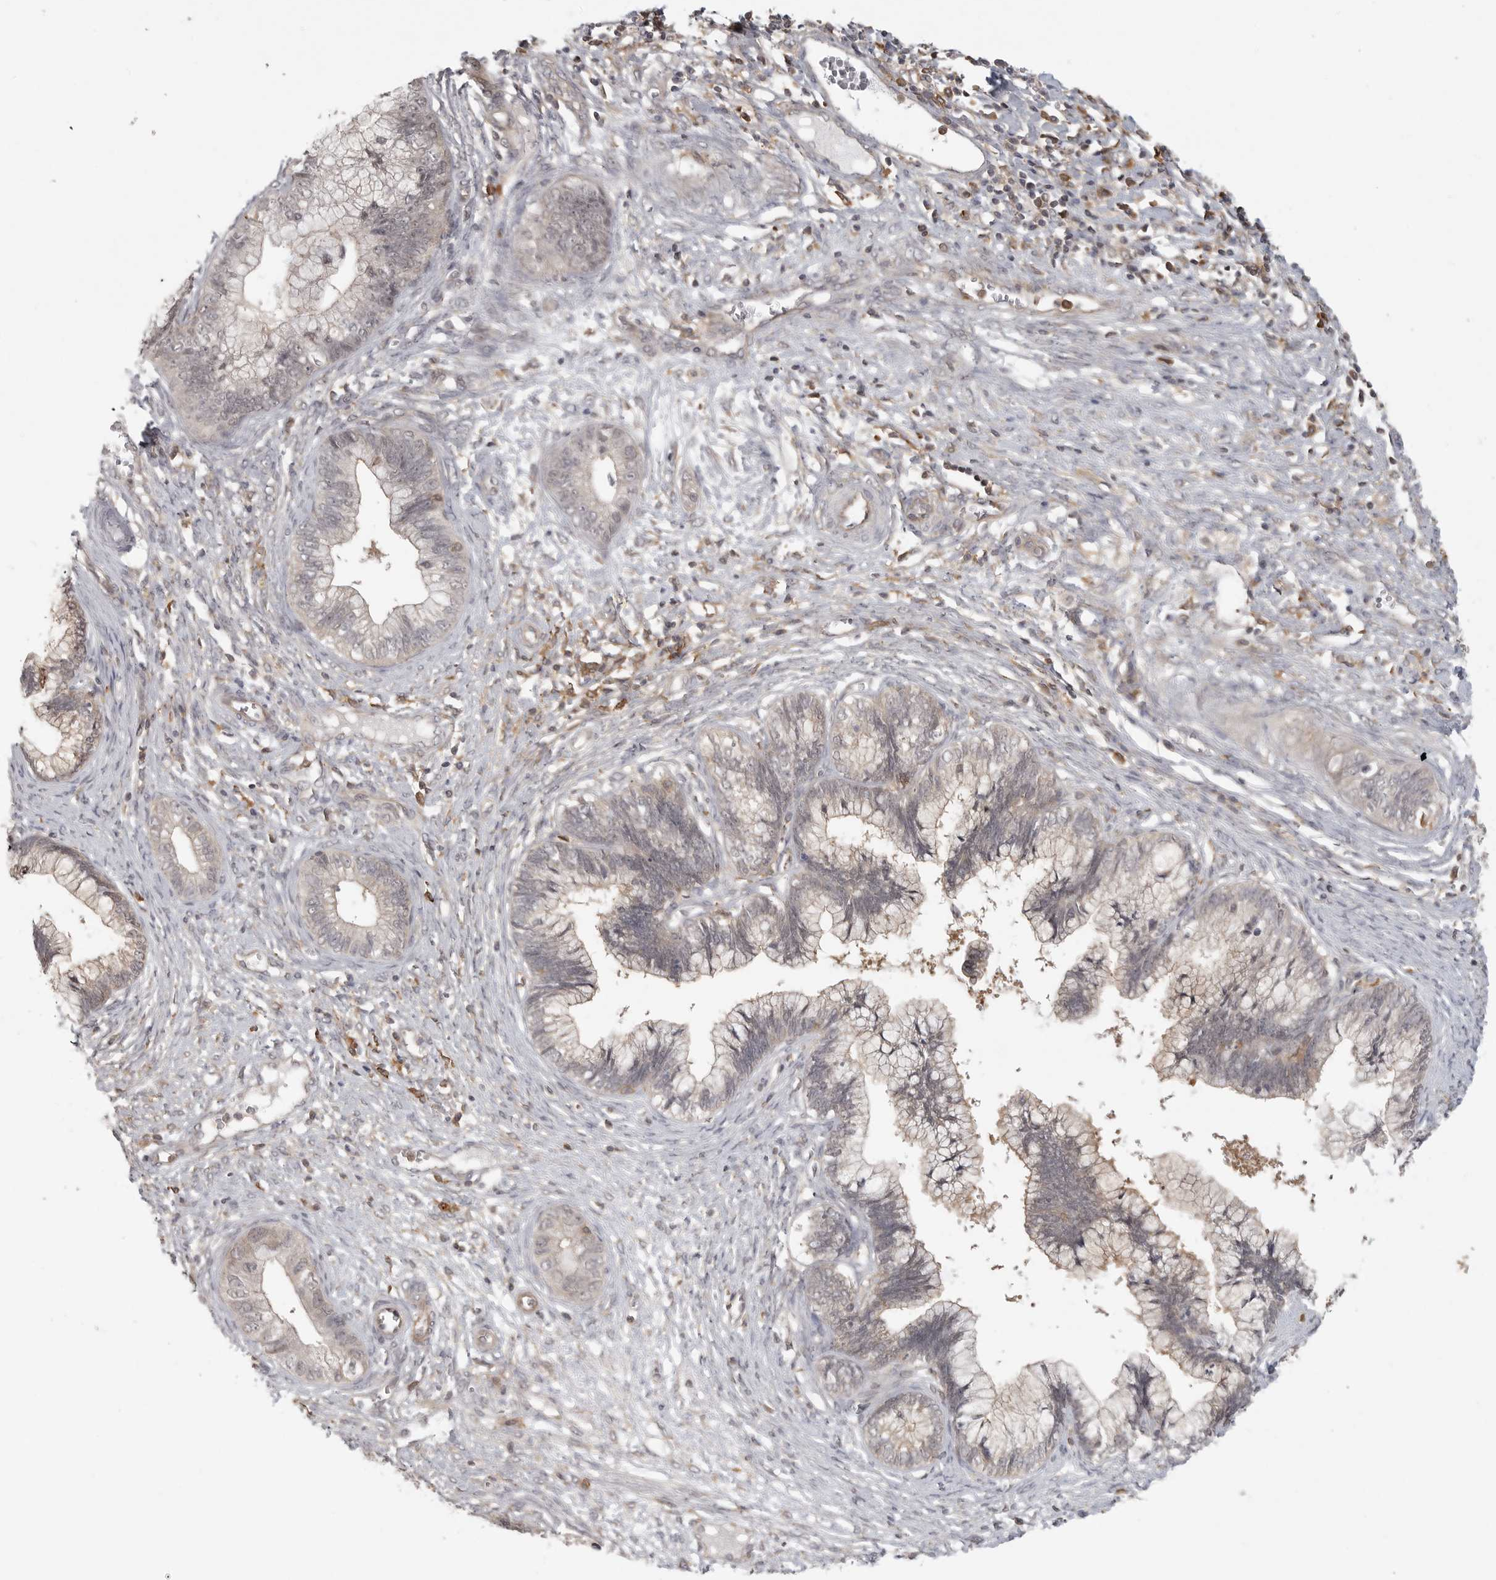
{"staining": {"intensity": "weak", "quantity": "<25%", "location": "cytoplasmic/membranous"}, "tissue": "cervical cancer", "cell_type": "Tumor cells", "image_type": "cancer", "snomed": [{"axis": "morphology", "description": "Adenocarcinoma, NOS"}, {"axis": "topography", "description": "Cervix"}], "caption": "Photomicrograph shows no protein staining in tumor cells of cervical adenocarcinoma tissue. (Stains: DAB (3,3'-diaminobenzidine) immunohistochemistry (IHC) with hematoxylin counter stain, Microscopy: brightfield microscopy at high magnification).", "gene": "DBNL", "patient": {"sex": "female", "age": 44}}